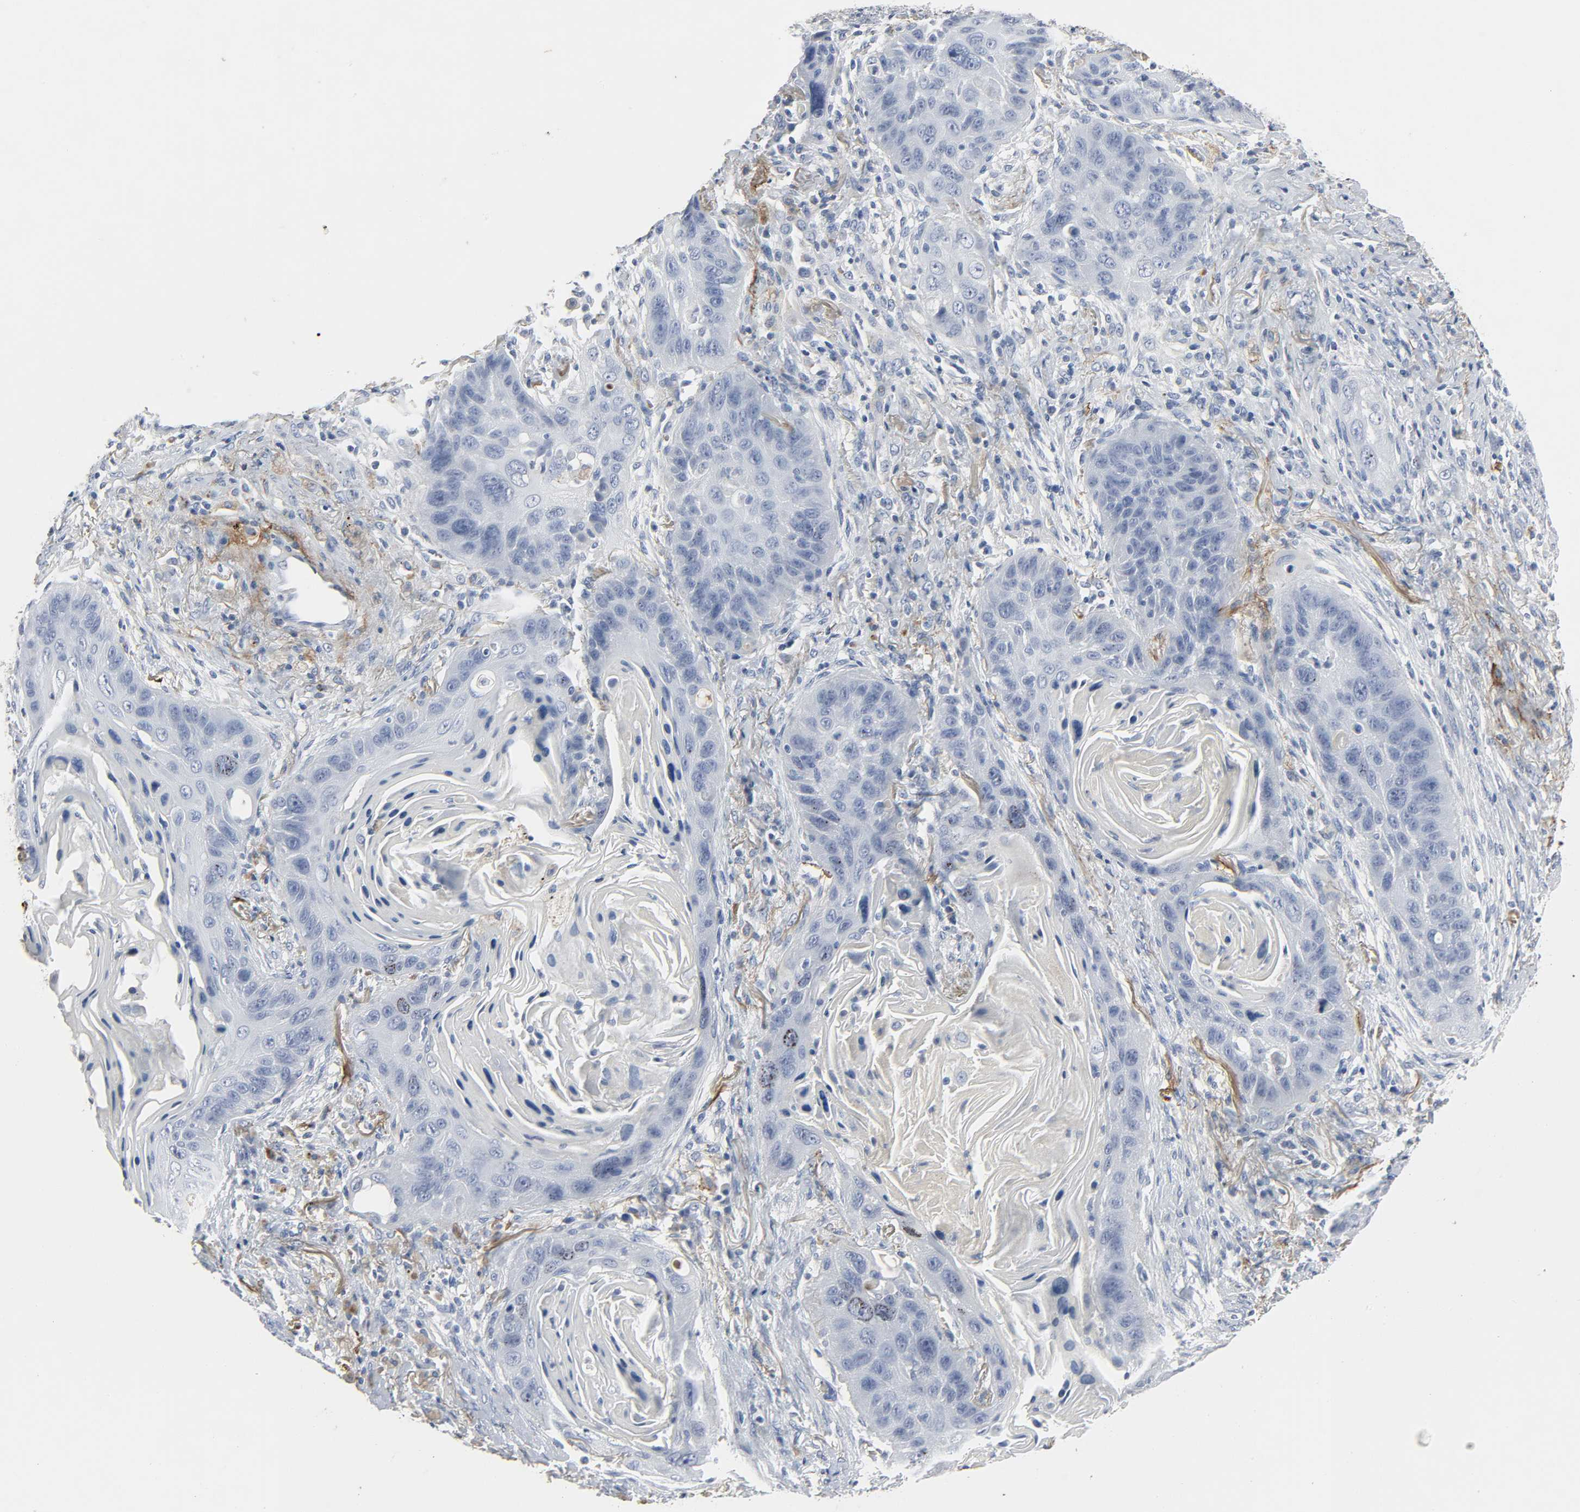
{"staining": {"intensity": "moderate", "quantity": "<25%", "location": "nuclear"}, "tissue": "lung cancer", "cell_type": "Tumor cells", "image_type": "cancer", "snomed": [{"axis": "morphology", "description": "Squamous cell carcinoma, NOS"}, {"axis": "topography", "description": "Lung"}], "caption": "A brown stain highlights moderate nuclear staining of a protein in lung squamous cell carcinoma tumor cells.", "gene": "FBLN5", "patient": {"sex": "female", "age": 67}}